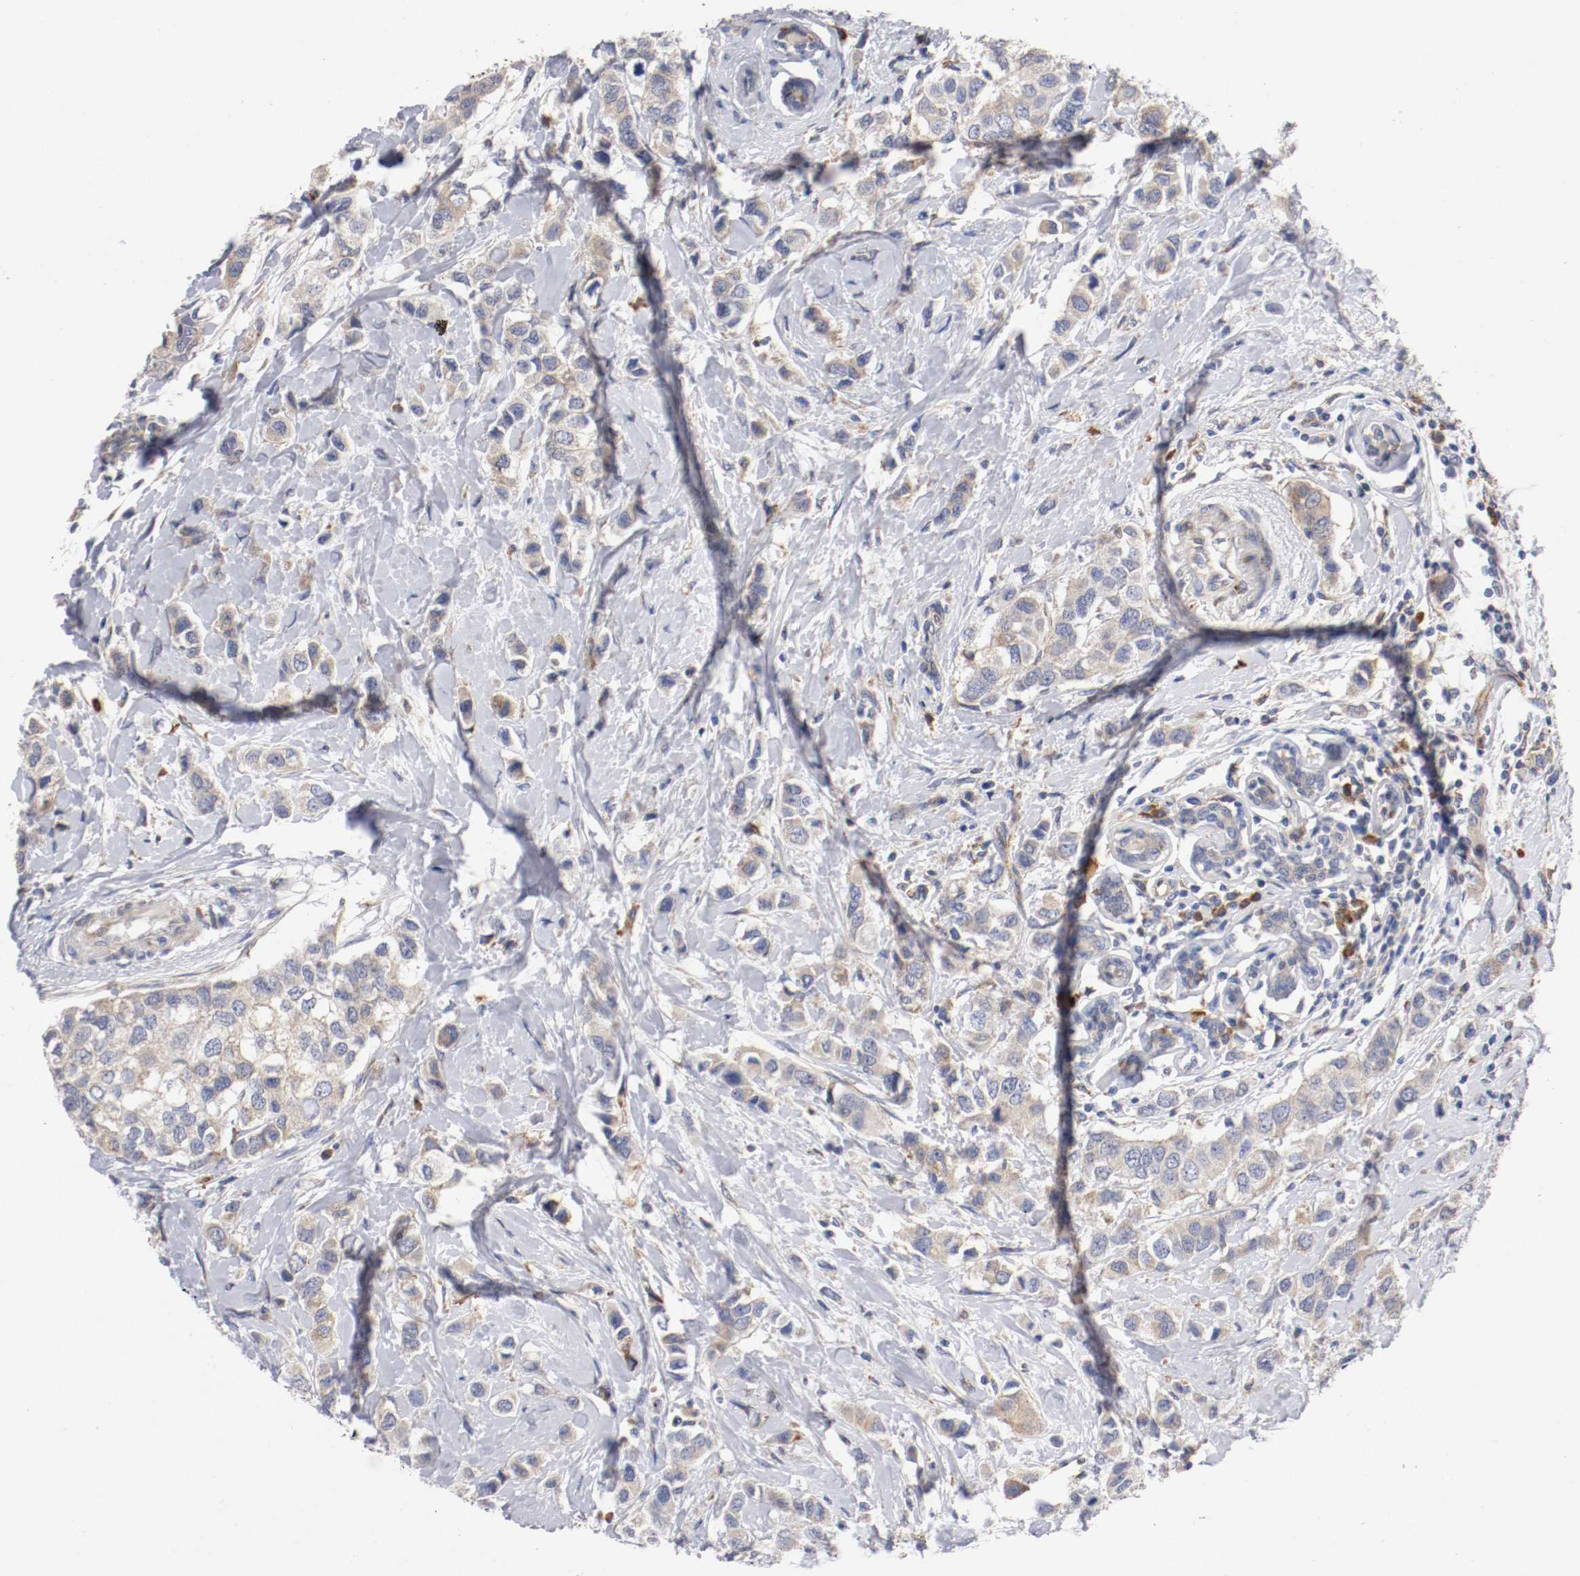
{"staining": {"intensity": "moderate", "quantity": "25%-75%", "location": "cytoplasmic/membranous"}, "tissue": "breast cancer", "cell_type": "Tumor cells", "image_type": "cancer", "snomed": [{"axis": "morphology", "description": "Duct carcinoma"}, {"axis": "topography", "description": "Breast"}], "caption": "A brown stain labels moderate cytoplasmic/membranous positivity of a protein in human breast intraductal carcinoma tumor cells.", "gene": "TRAF2", "patient": {"sex": "female", "age": 50}}